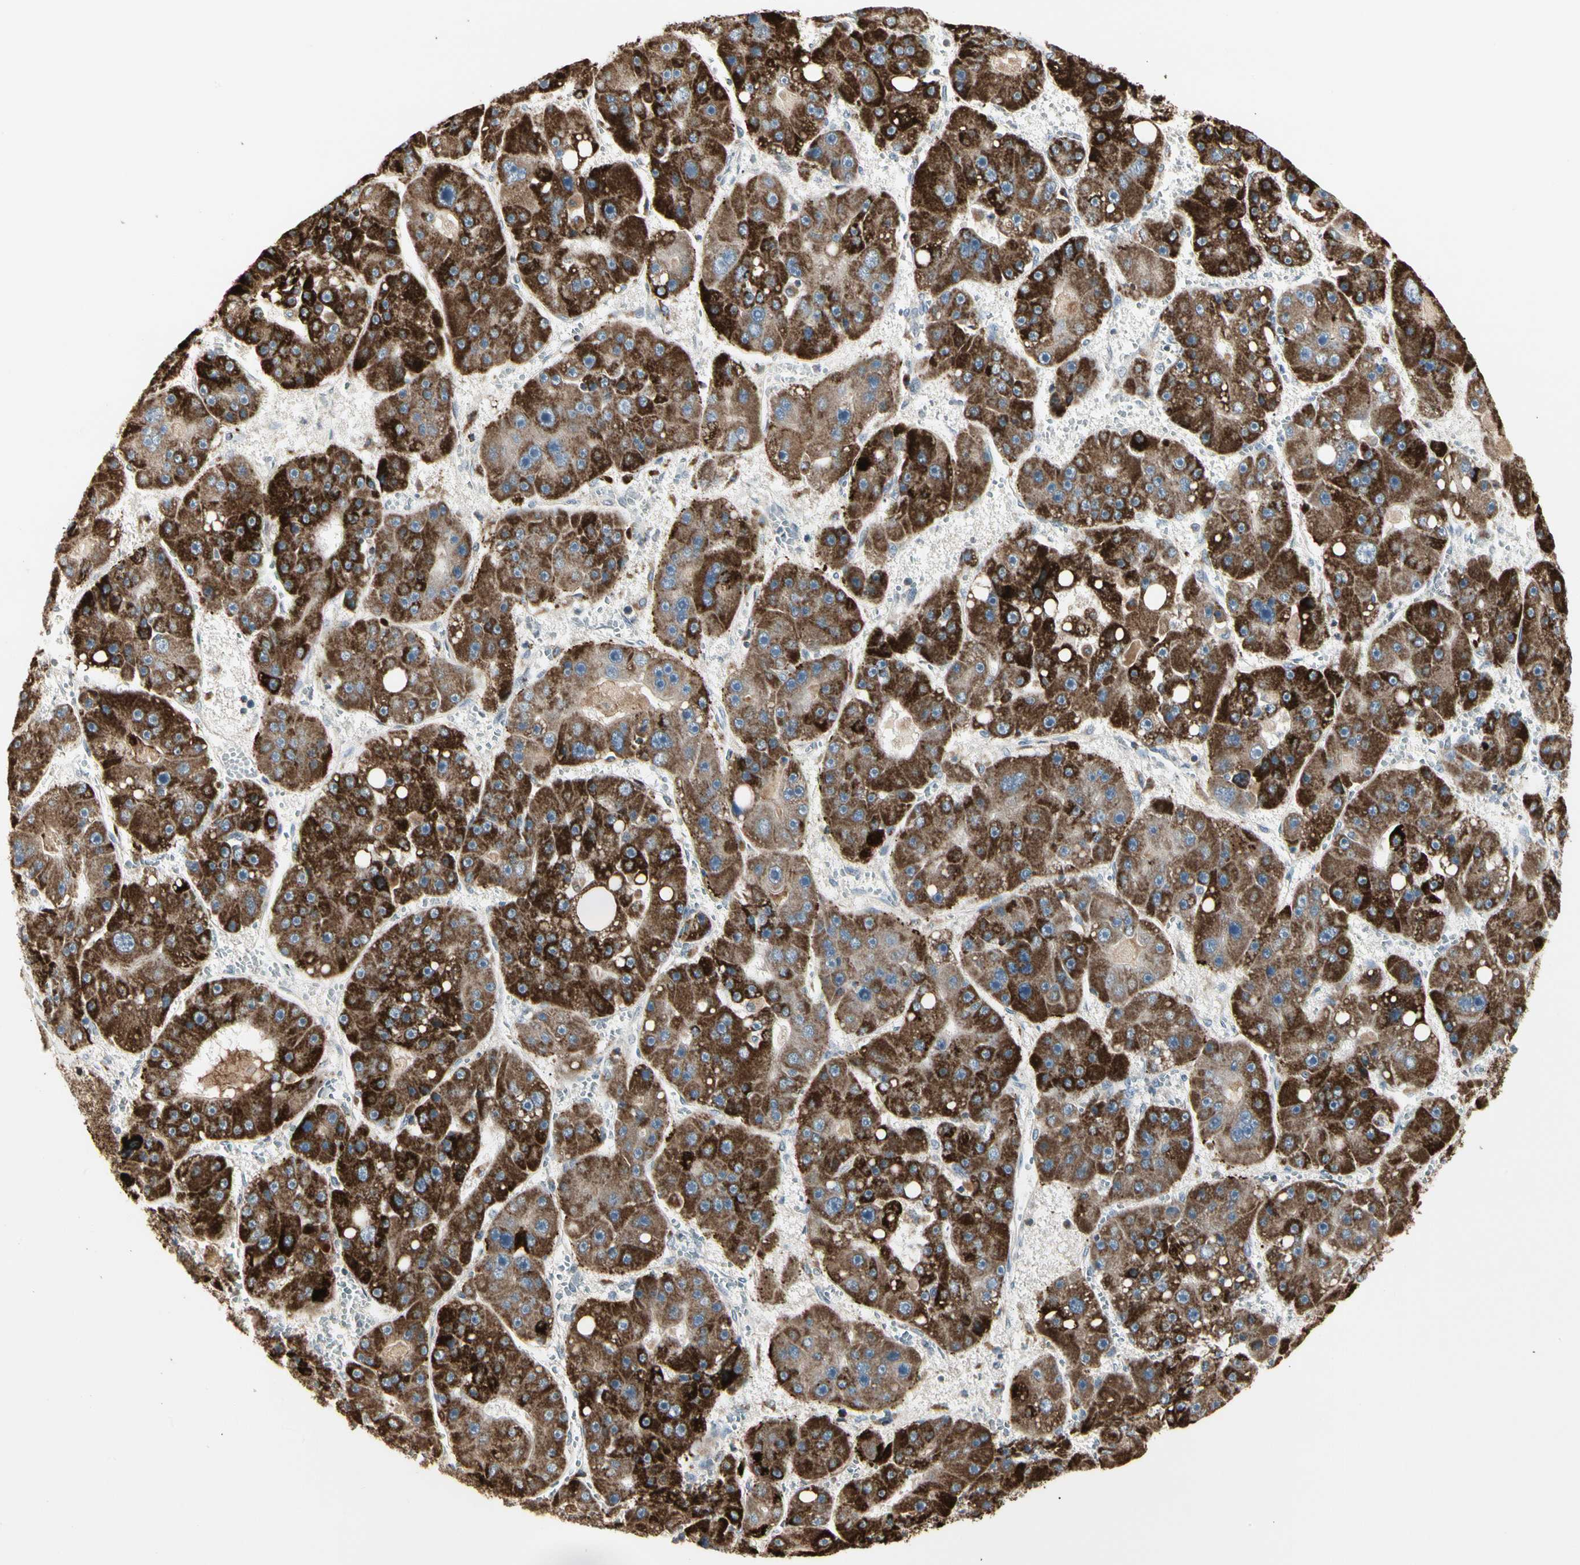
{"staining": {"intensity": "moderate", "quantity": ">75%", "location": "cytoplasmic/membranous"}, "tissue": "liver cancer", "cell_type": "Tumor cells", "image_type": "cancer", "snomed": [{"axis": "morphology", "description": "Carcinoma, Hepatocellular, NOS"}, {"axis": "topography", "description": "Liver"}], "caption": "This micrograph displays IHC staining of liver cancer (hepatocellular carcinoma), with medium moderate cytoplasmic/membranous staining in about >75% of tumor cells.", "gene": "TMEM176A", "patient": {"sex": "female", "age": 61}}